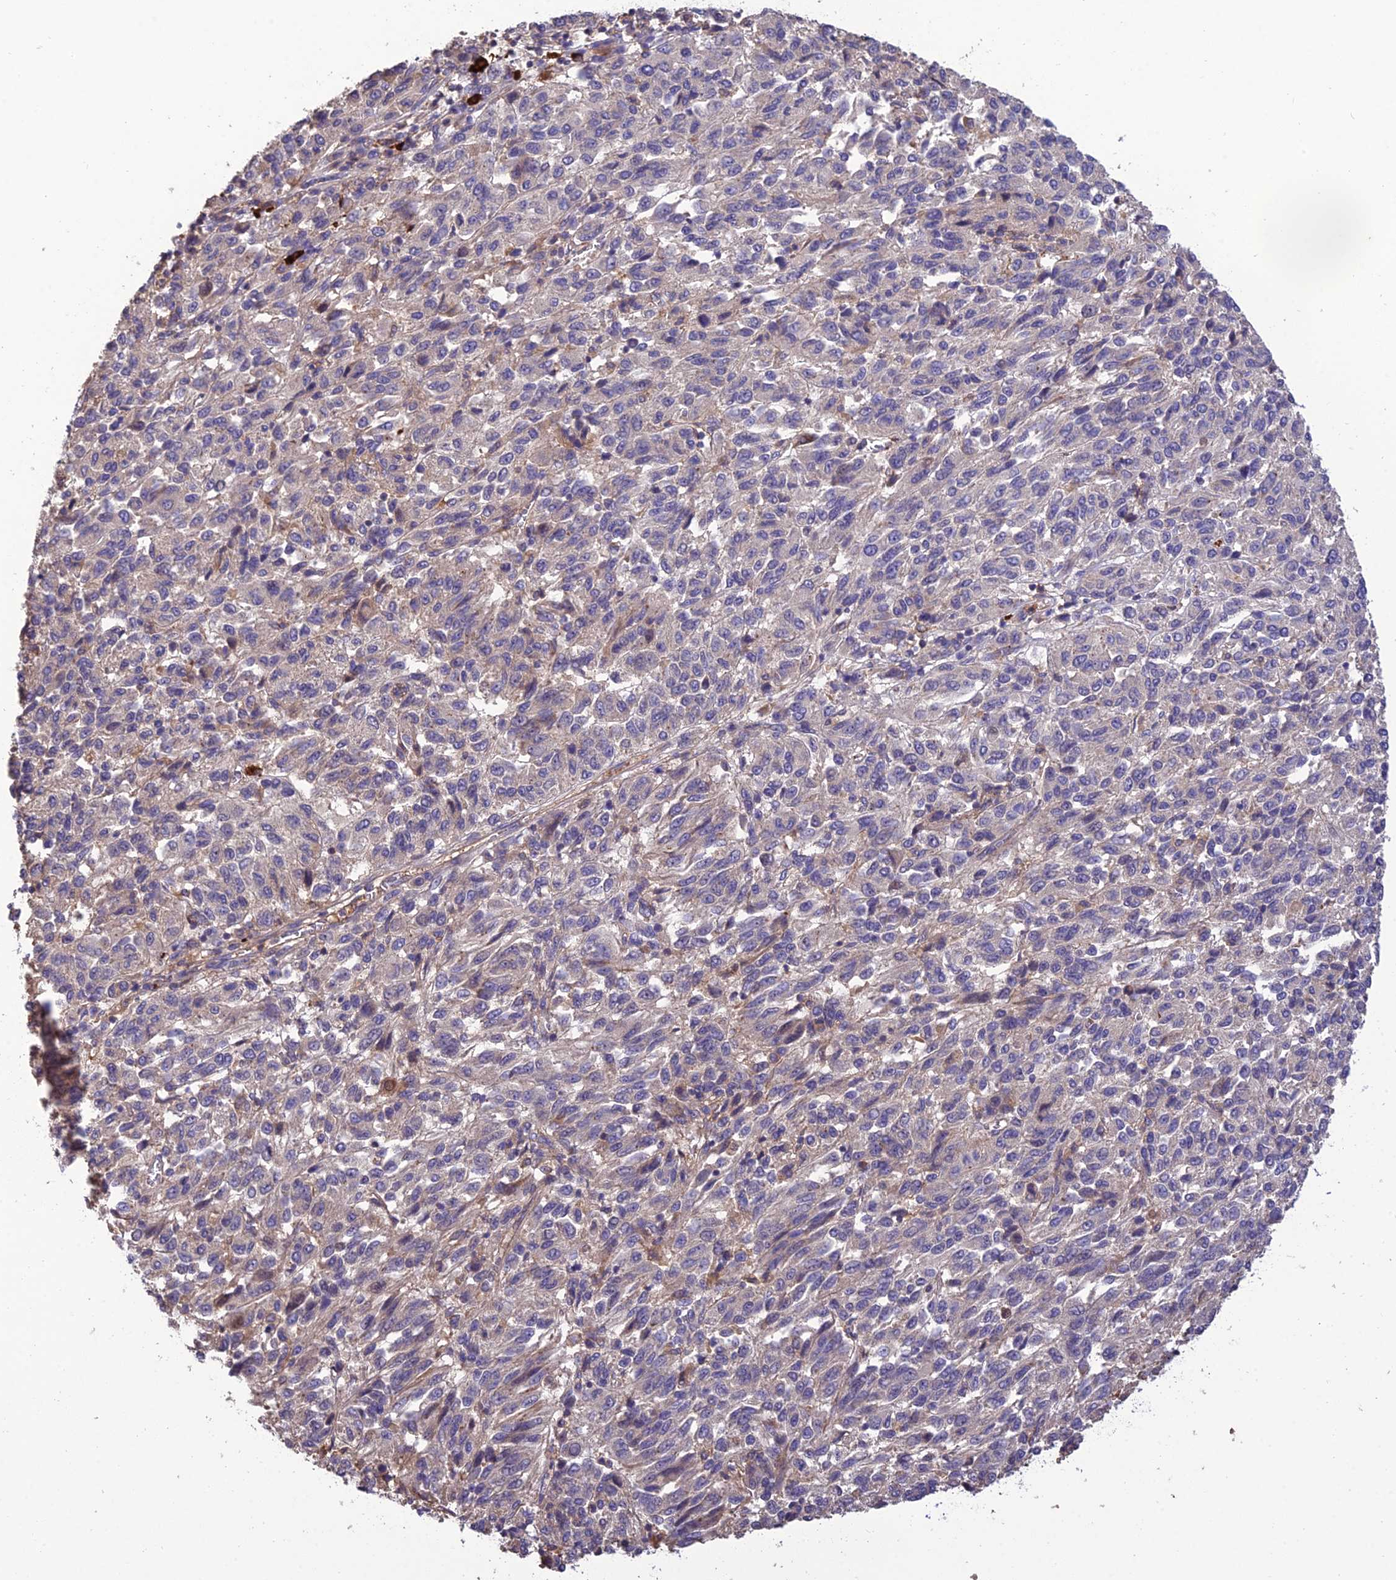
{"staining": {"intensity": "negative", "quantity": "none", "location": "none"}, "tissue": "melanoma", "cell_type": "Tumor cells", "image_type": "cancer", "snomed": [{"axis": "morphology", "description": "Malignant melanoma, Metastatic site"}, {"axis": "topography", "description": "Lung"}], "caption": "Melanoma was stained to show a protein in brown. There is no significant expression in tumor cells.", "gene": "MIOS", "patient": {"sex": "male", "age": 64}}